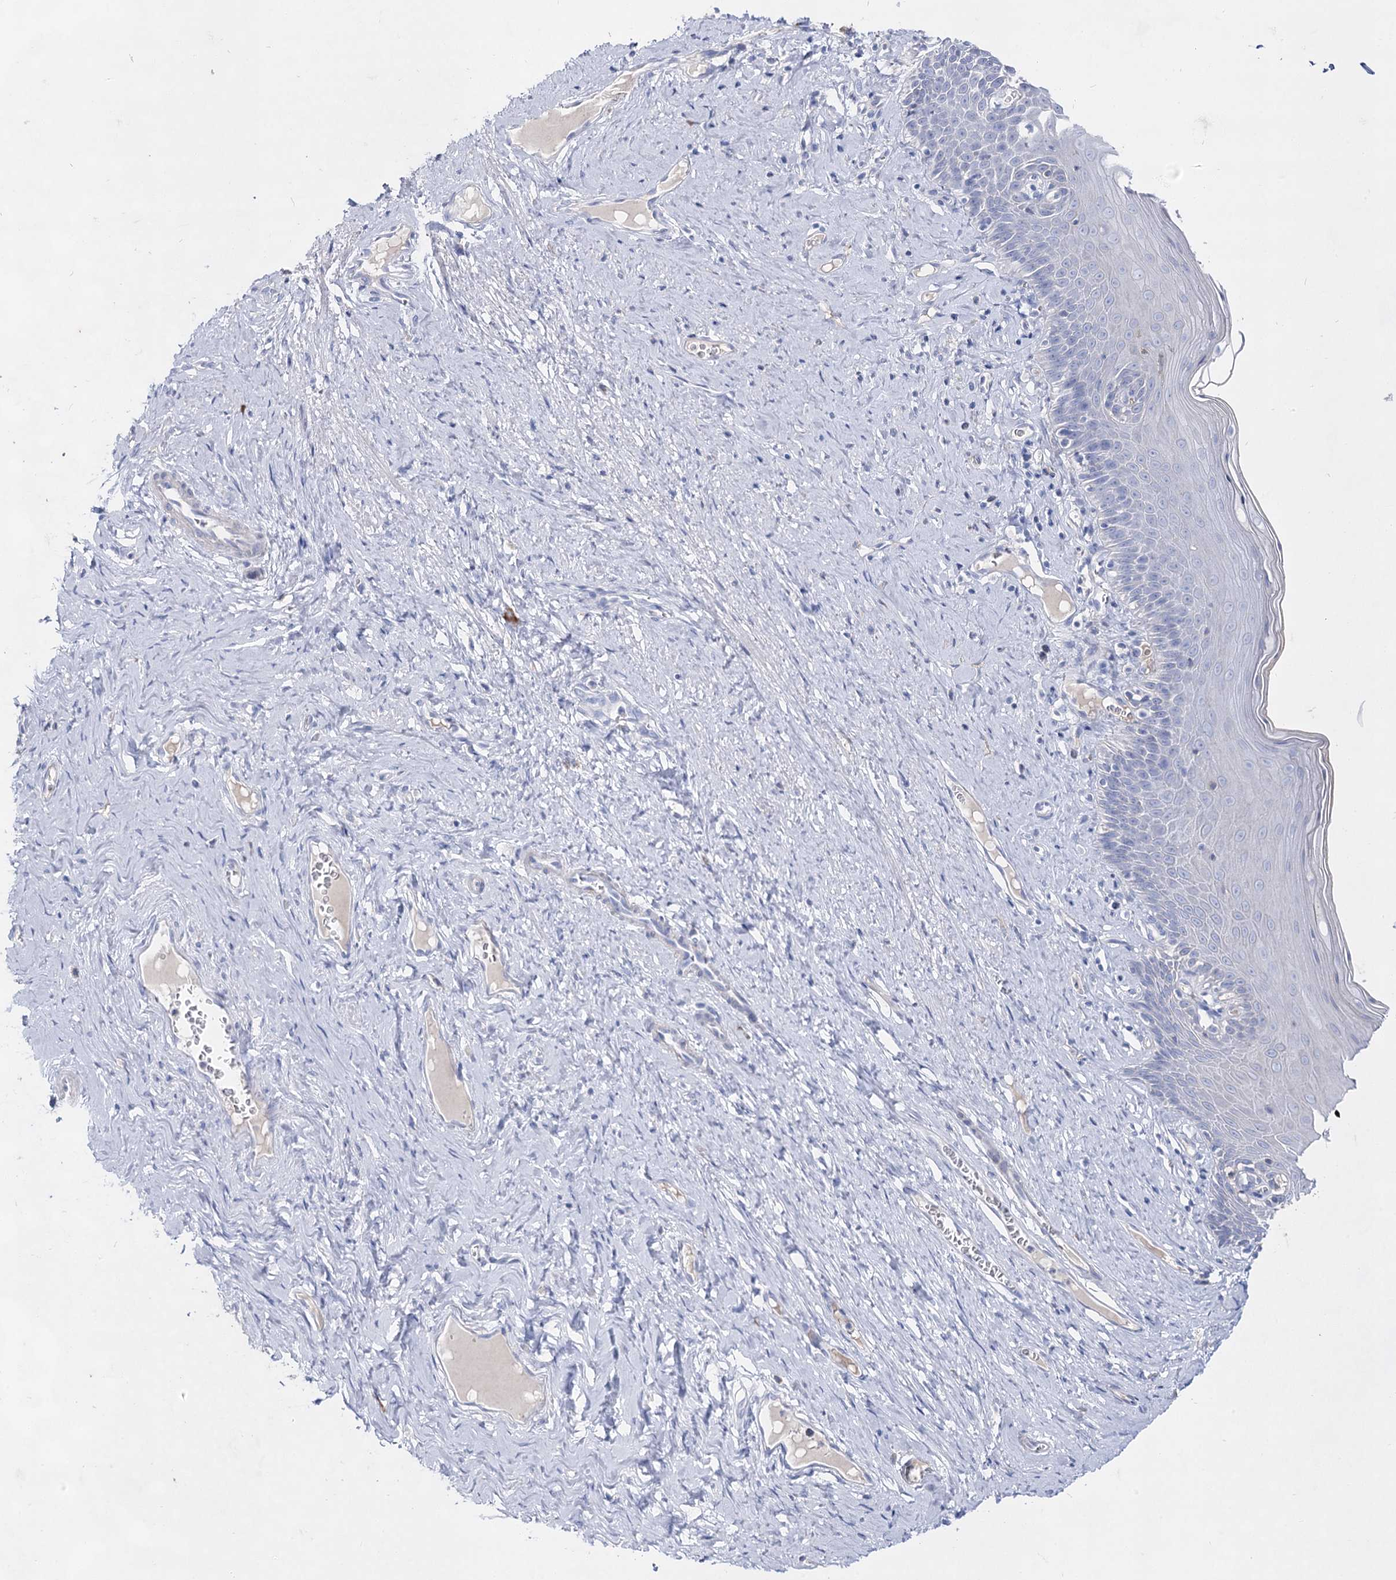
{"staining": {"intensity": "negative", "quantity": "none", "location": "none"}, "tissue": "cervix", "cell_type": "Glandular cells", "image_type": "normal", "snomed": [{"axis": "morphology", "description": "Normal tissue, NOS"}, {"axis": "topography", "description": "Cervix"}], "caption": "DAB (3,3'-diaminobenzidine) immunohistochemical staining of benign human cervix shows no significant staining in glandular cells. Brightfield microscopy of immunohistochemistry stained with DAB (3,3'-diaminobenzidine) (brown) and hematoxylin (blue), captured at high magnification.", "gene": "ACRV1", "patient": {"sex": "female", "age": 42}}